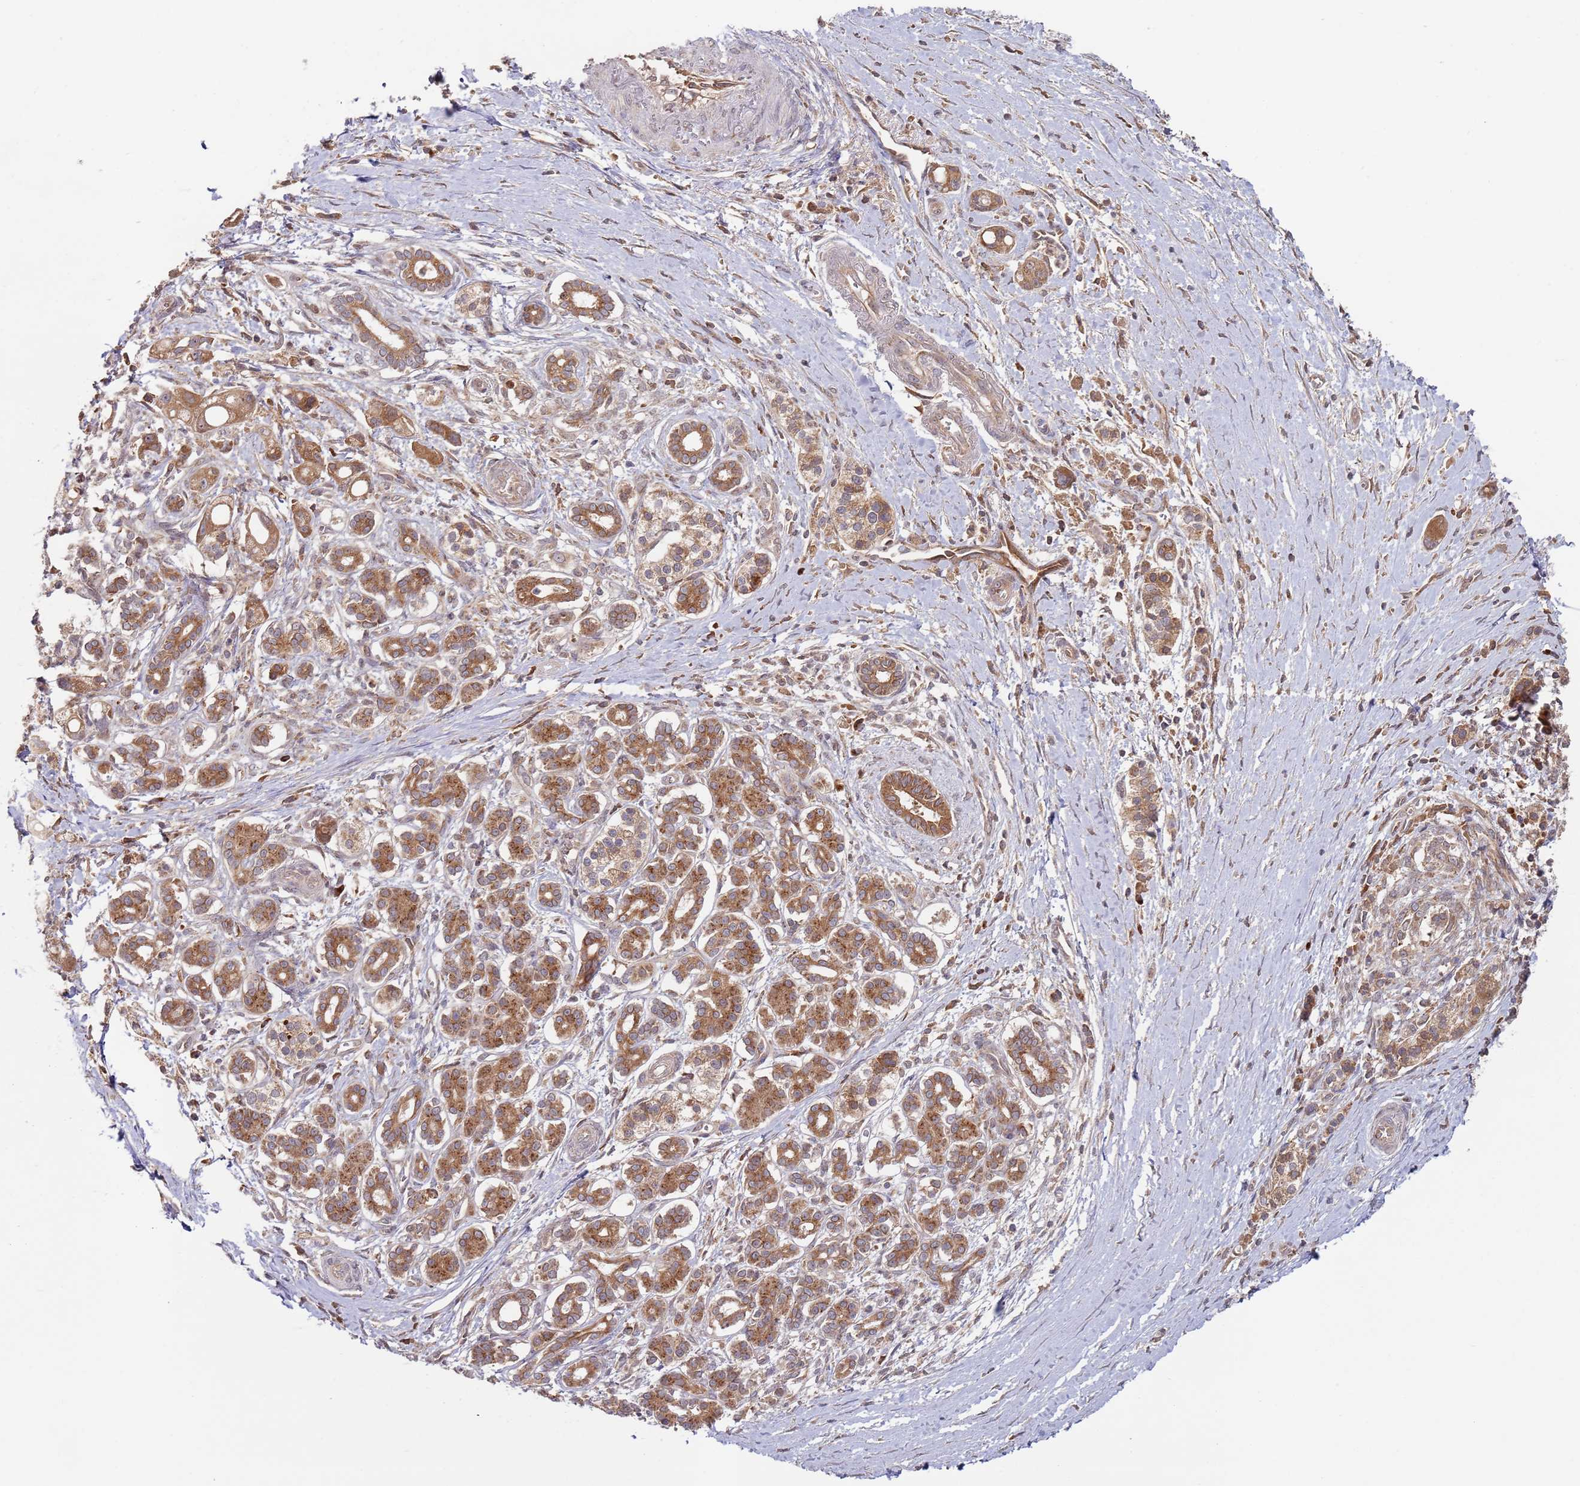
{"staining": {"intensity": "moderate", "quantity": ">75%", "location": "cytoplasmic/membranous"}, "tissue": "pancreatic cancer", "cell_type": "Tumor cells", "image_type": "cancer", "snomed": [{"axis": "morphology", "description": "Adenocarcinoma, NOS"}, {"axis": "topography", "description": "Pancreas"}], "caption": "Immunohistochemical staining of human pancreatic adenocarcinoma shows medium levels of moderate cytoplasmic/membranous positivity in approximately >75% of tumor cells. Immunohistochemistry stains the protein of interest in brown and the nuclei are stained blue.", "gene": "OR5A2", "patient": {"sex": "male", "age": 68}}